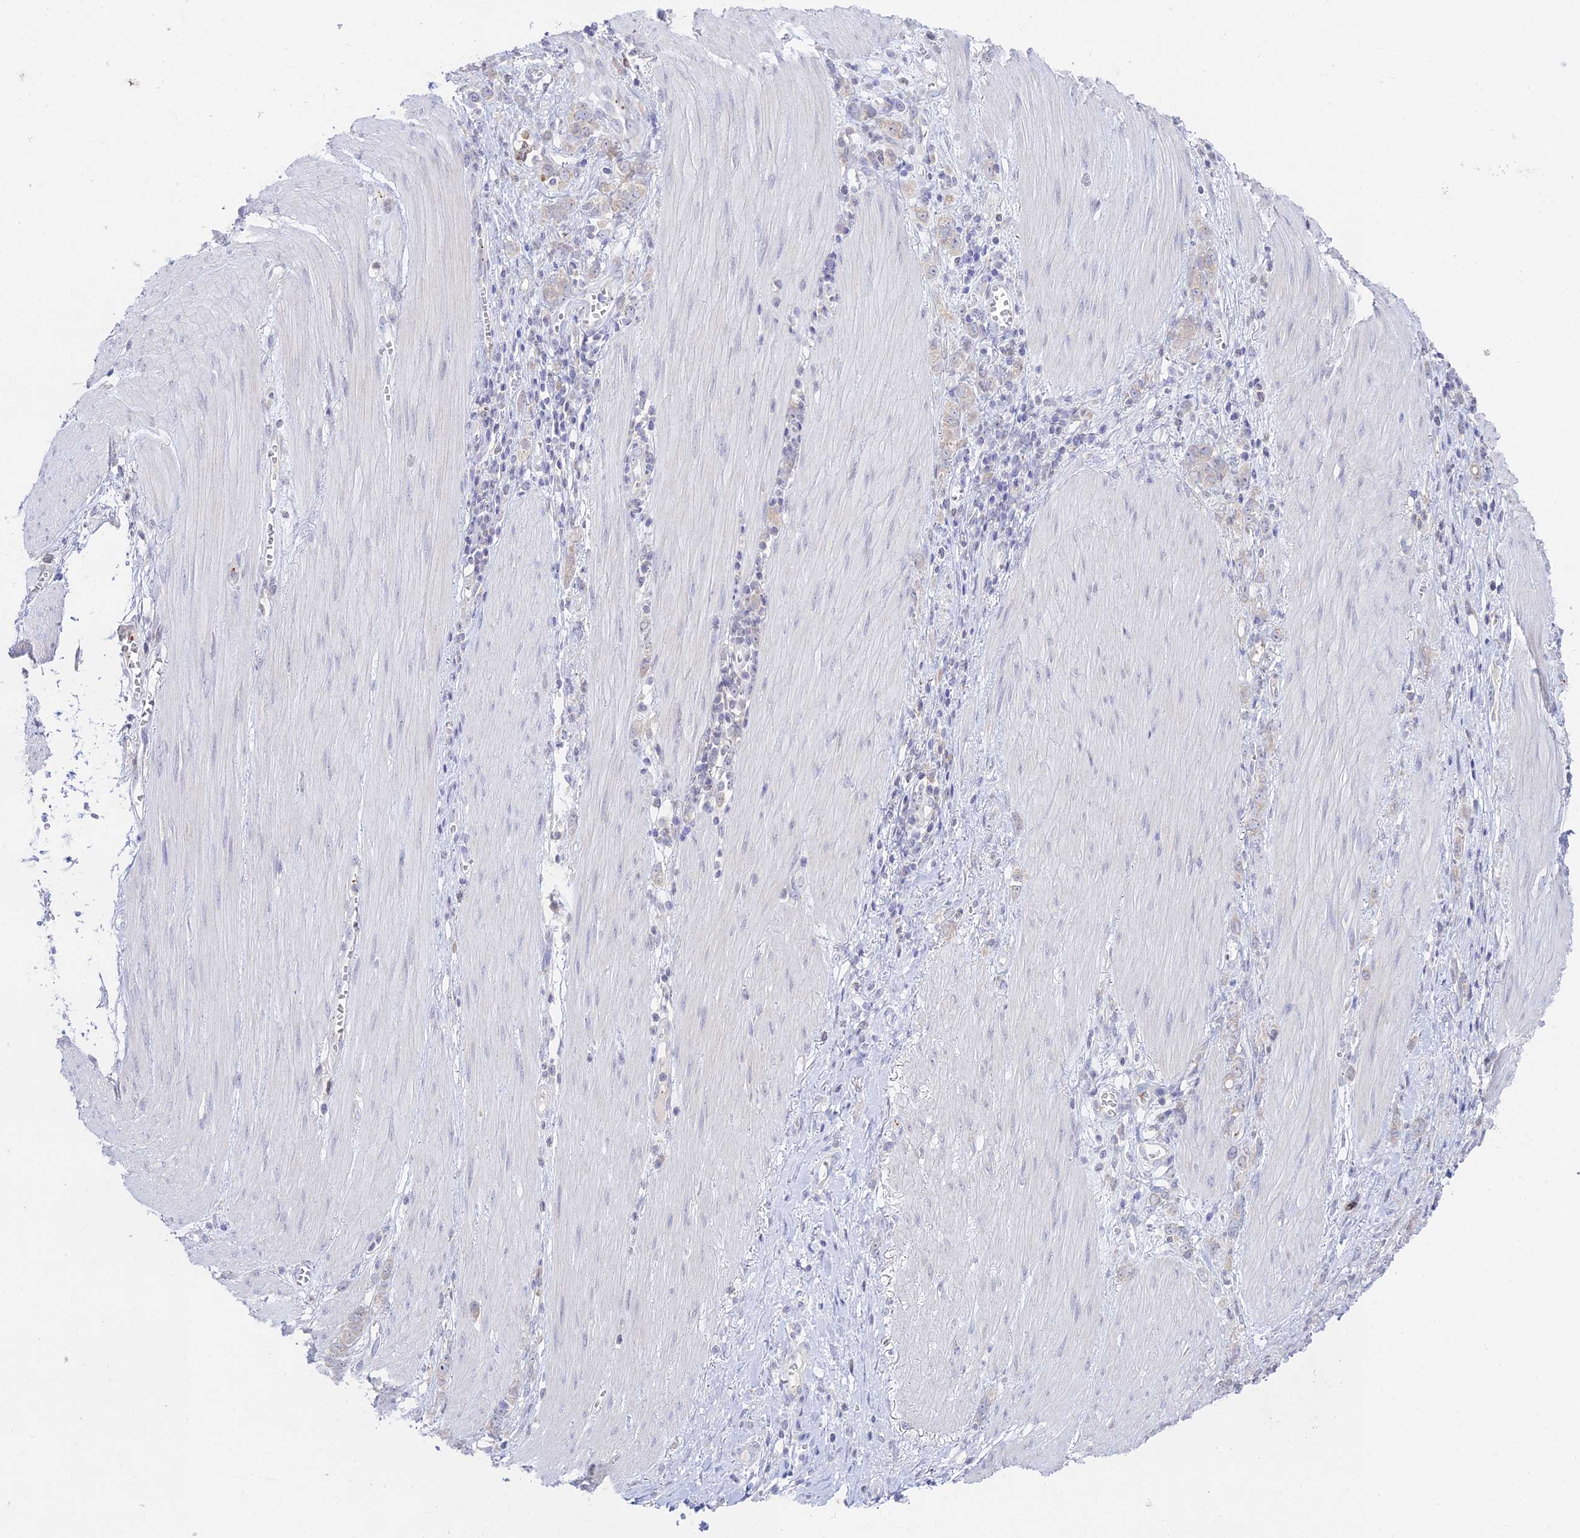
{"staining": {"intensity": "negative", "quantity": "none", "location": "none"}, "tissue": "stomach cancer", "cell_type": "Tumor cells", "image_type": "cancer", "snomed": [{"axis": "morphology", "description": "Adenocarcinoma, NOS"}, {"axis": "topography", "description": "Stomach"}], "caption": "IHC of human adenocarcinoma (stomach) exhibits no expression in tumor cells. (Stains: DAB (3,3'-diaminobenzidine) IHC with hematoxylin counter stain, Microscopy: brightfield microscopy at high magnification).", "gene": "TMEM40", "patient": {"sex": "female", "age": 76}}